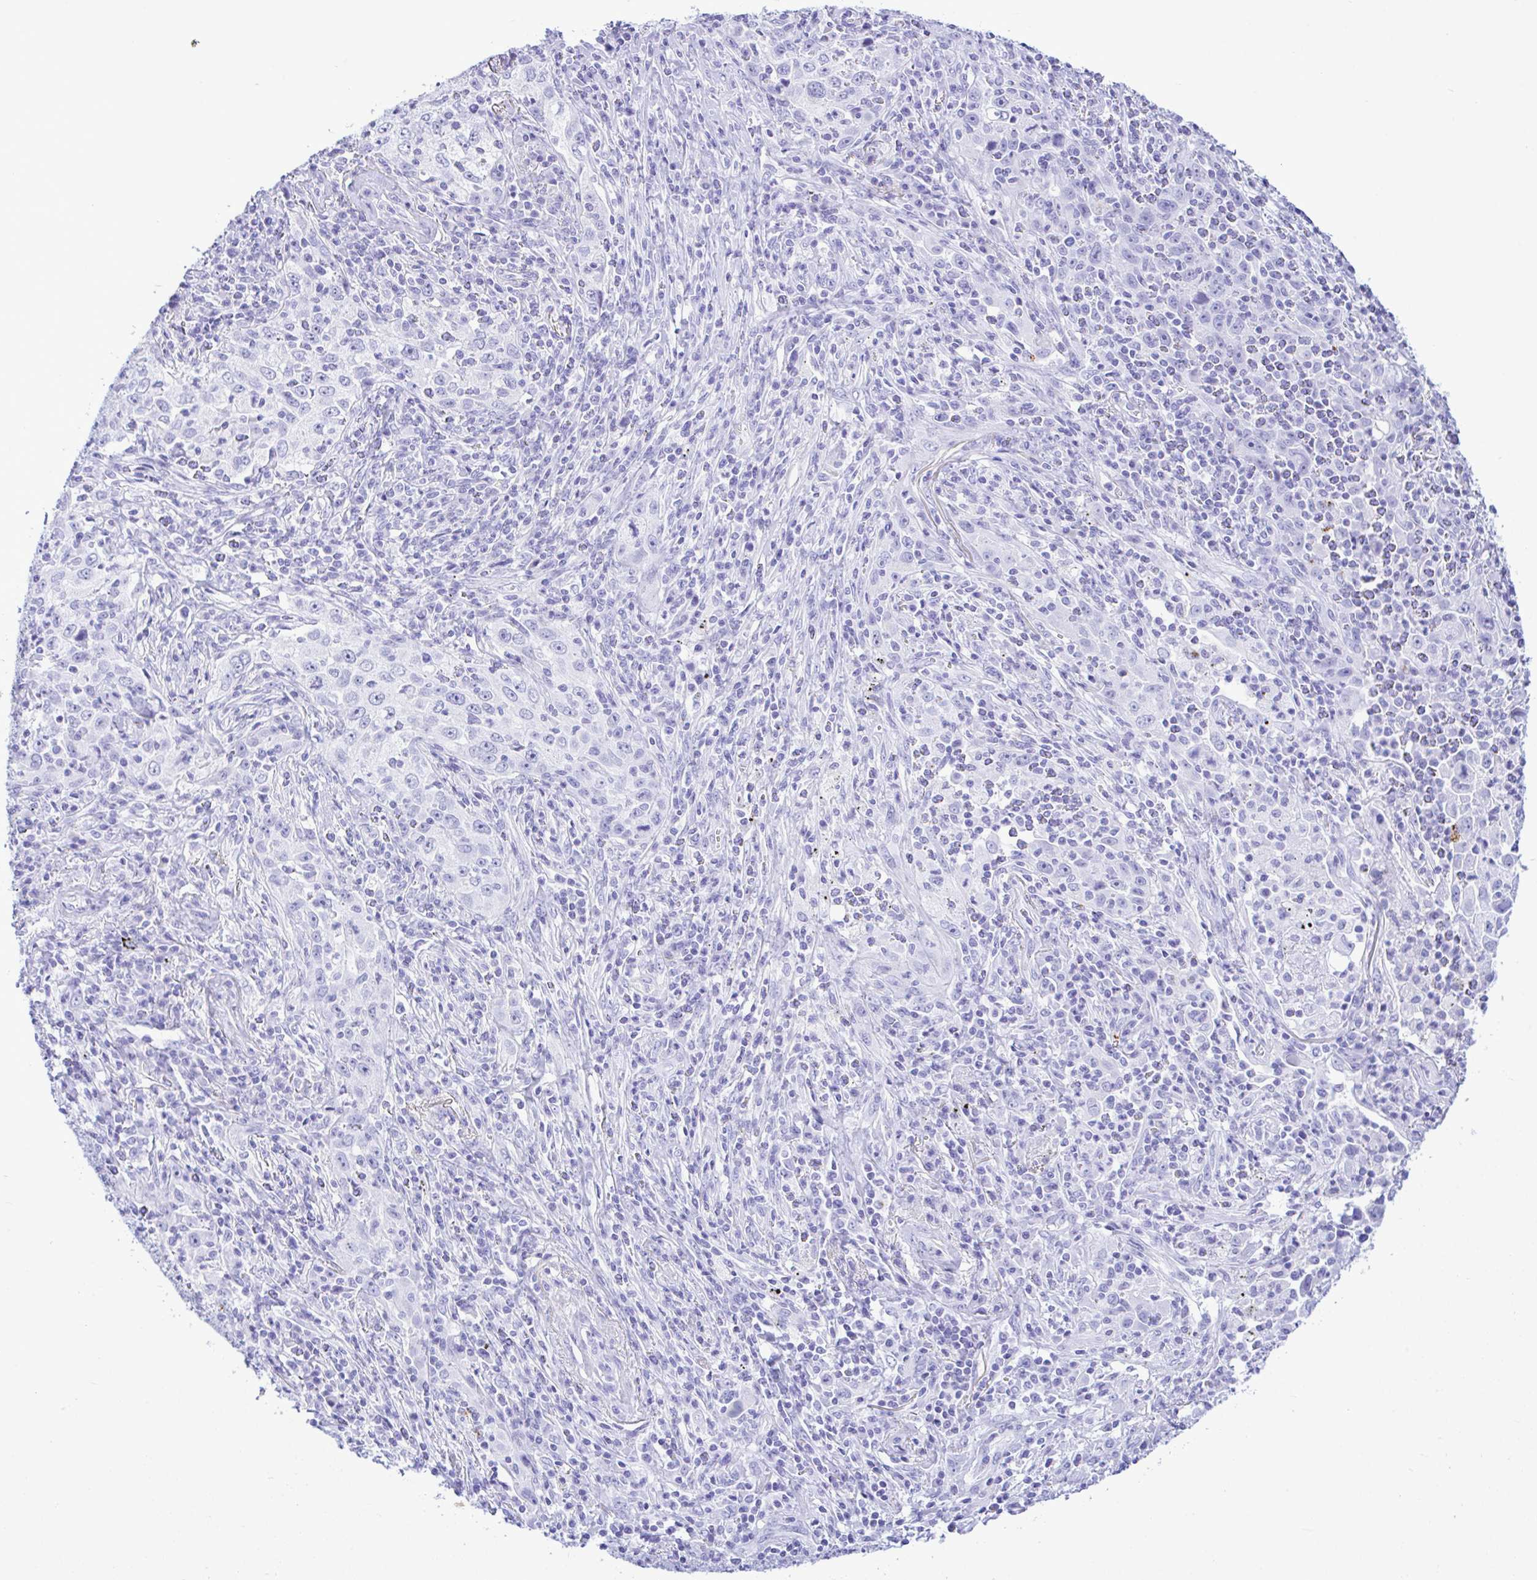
{"staining": {"intensity": "negative", "quantity": "none", "location": "none"}, "tissue": "lung cancer", "cell_type": "Tumor cells", "image_type": "cancer", "snomed": [{"axis": "morphology", "description": "Squamous cell carcinoma, NOS"}, {"axis": "topography", "description": "Lung"}], "caption": "Tumor cells are negative for protein expression in human lung cancer.", "gene": "SELENOV", "patient": {"sex": "male", "age": 71}}